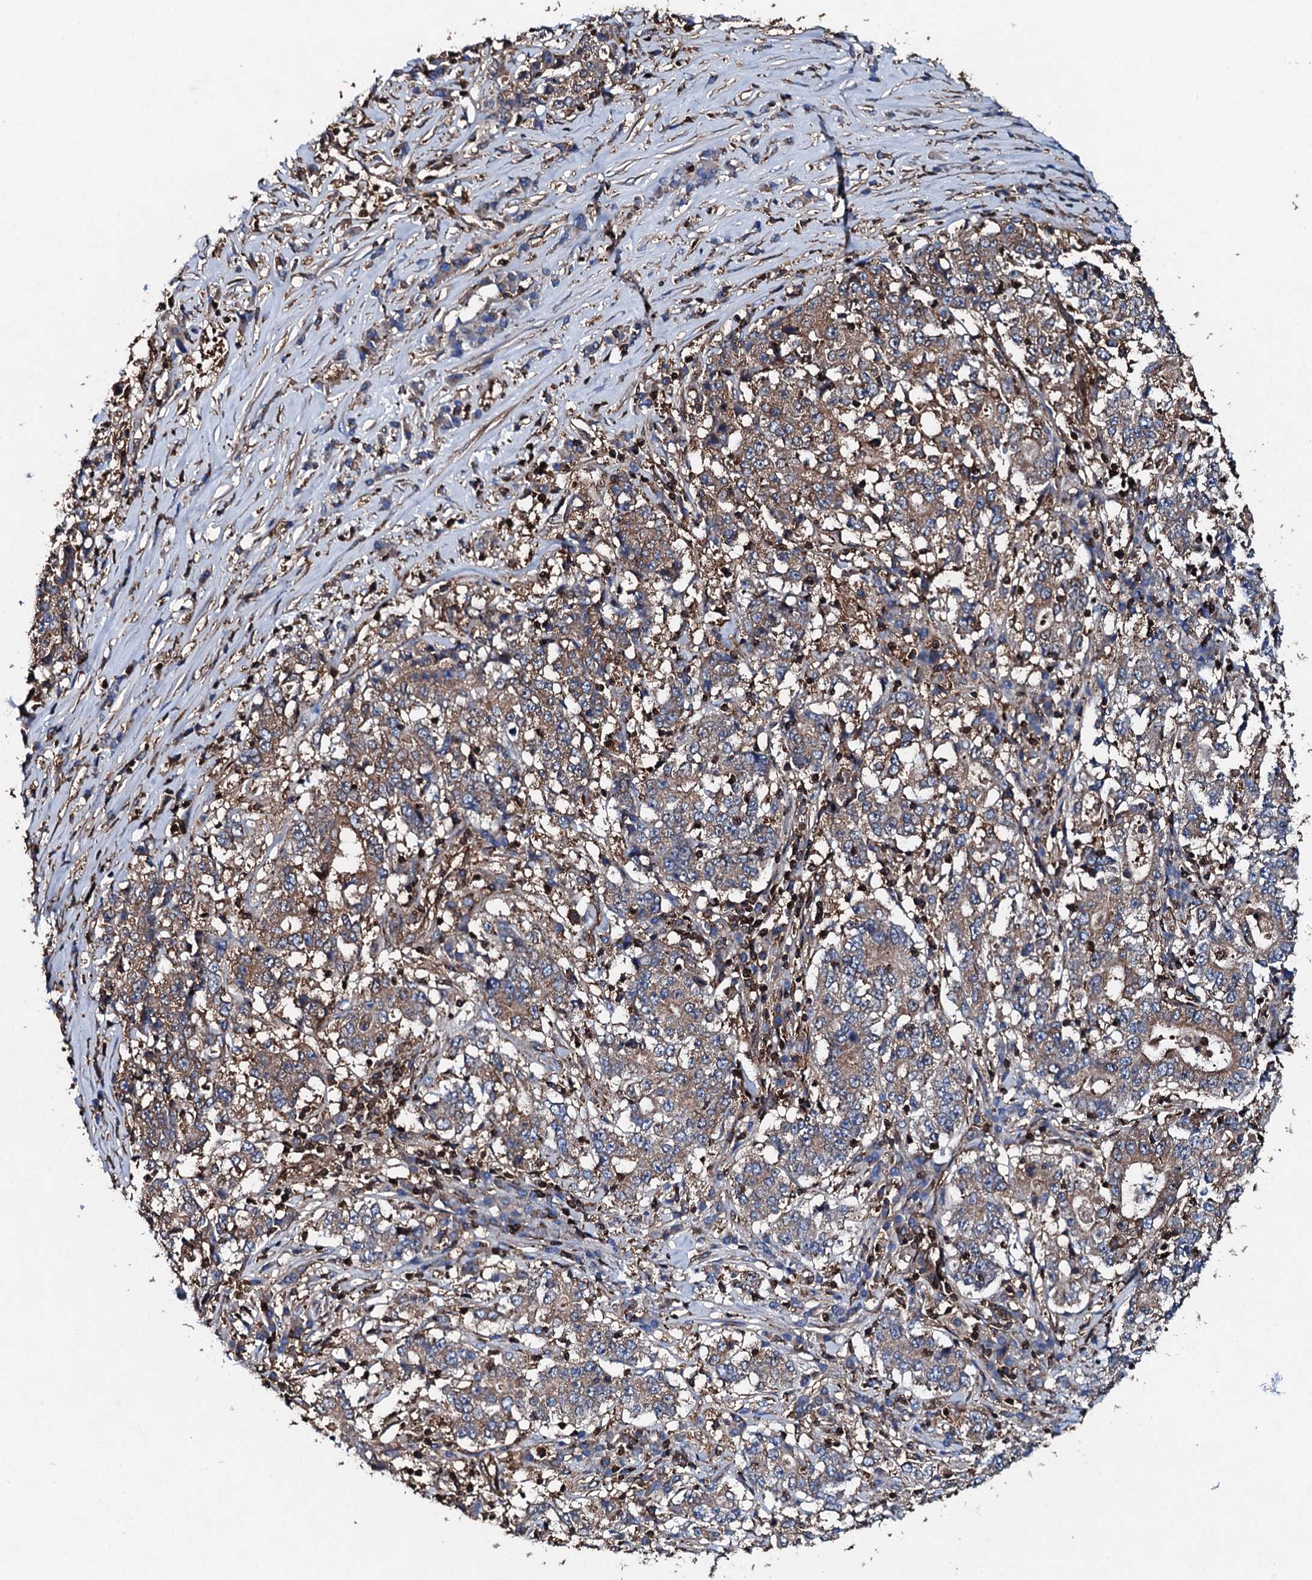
{"staining": {"intensity": "weak", "quantity": ">75%", "location": "cytoplasmic/membranous"}, "tissue": "stomach cancer", "cell_type": "Tumor cells", "image_type": "cancer", "snomed": [{"axis": "morphology", "description": "Adenocarcinoma, NOS"}, {"axis": "topography", "description": "Stomach"}], "caption": "Stomach adenocarcinoma stained for a protein reveals weak cytoplasmic/membranous positivity in tumor cells. (DAB (3,3'-diaminobenzidine) IHC with brightfield microscopy, high magnification).", "gene": "MS4A4E", "patient": {"sex": "male", "age": 59}}